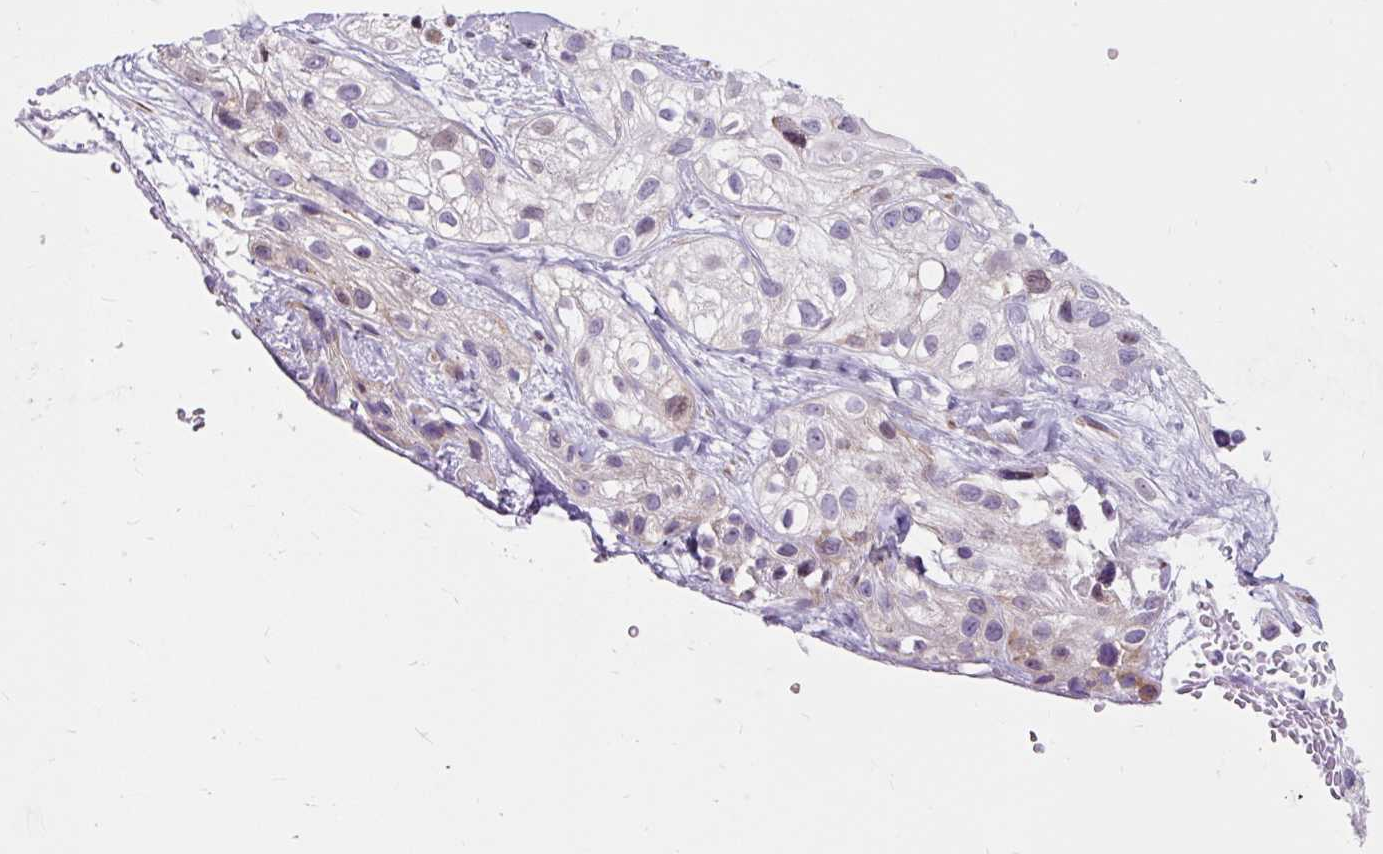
{"staining": {"intensity": "weak", "quantity": "<25%", "location": "cytoplasmic/membranous"}, "tissue": "skin cancer", "cell_type": "Tumor cells", "image_type": "cancer", "snomed": [{"axis": "morphology", "description": "Squamous cell carcinoma, NOS"}, {"axis": "topography", "description": "Skin"}], "caption": "Tumor cells are negative for brown protein staining in squamous cell carcinoma (skin).", "gene": "CISD3", "patient": {"sex": "male", "age": 82}}